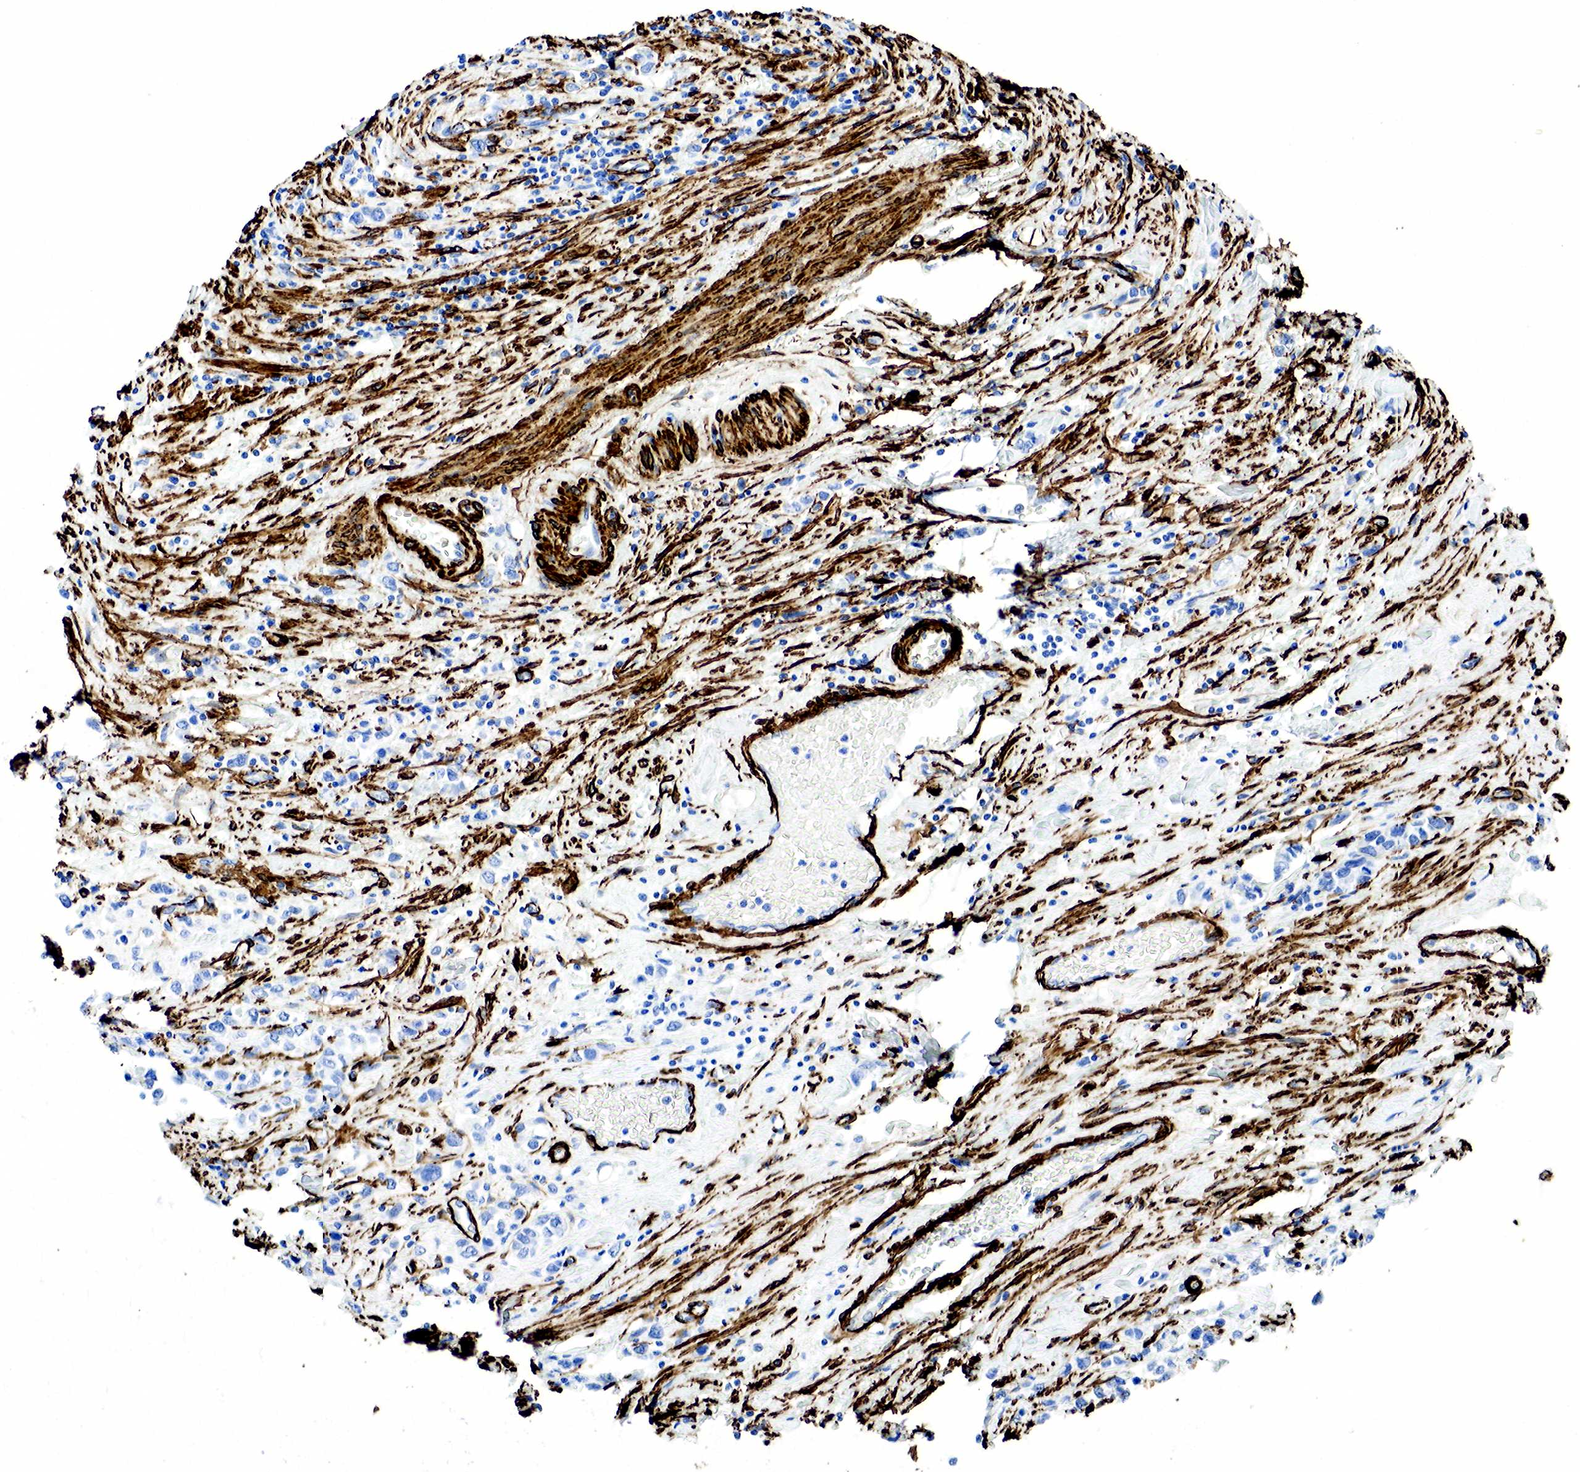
{"staining": {"intensity": "negative", "quantity": "none", "location": "none"}, "tissue": "stomach cancer", "cell_type": "Tumor cells", "image_type": "cancer", "snomed": [{"axis": "morphology", "description": "Adenocarcinoma, NOS"}, {"axis": "topography", "description": "Stomach, upper"}], "caption": "Immunohistochemistry photomicrograph of human stomach cancer stained for a protein (brown), which shows no staining in tumor cells.", "gene": "ACTA2", "patient": {"sex": "male", "age": 76}}